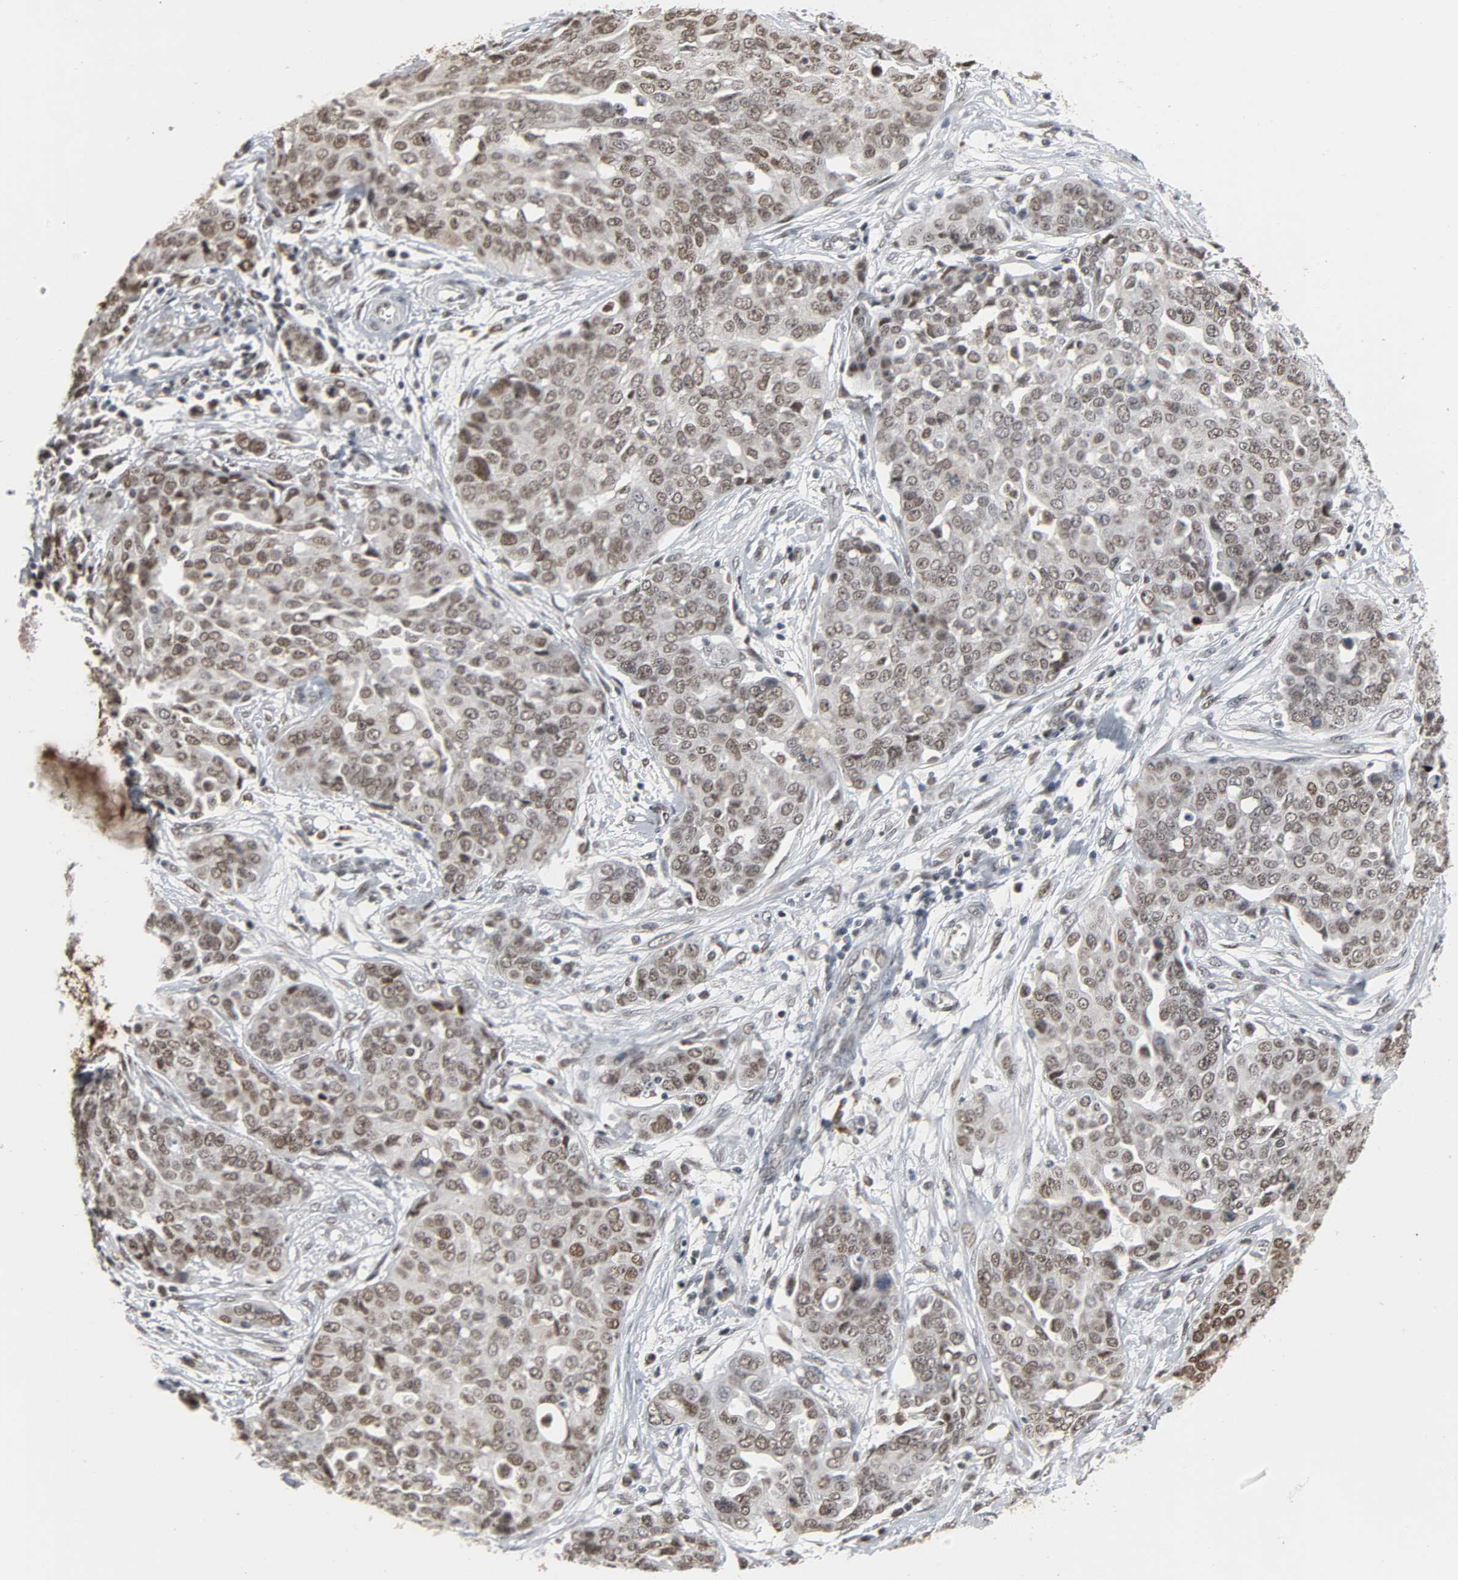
{"staining": {"intensity": "weak", "quantity": ">75%", "location": "nuclear"}, "tissue": "ovarian cancer", "cell_type": "Tumor cells", "image_type": "cancer", "snomed": [{"axis": "morphology", "description": "Cystadenocarcinoma, serous, NOS"}, {"axis": "topography", "description": "Soft tissue"}, {"axis": "topography", "description": "Ovary"}], "caption": "An immunohistochemistry image of neoplastic tissue is shown. Protein staining in brown labels weak nuclear positivity in ovarian serous cystadenocarcinoma within tumor cells.", "gene": "DAZAP1", "patient": {"sex": "female", "age": 57}}